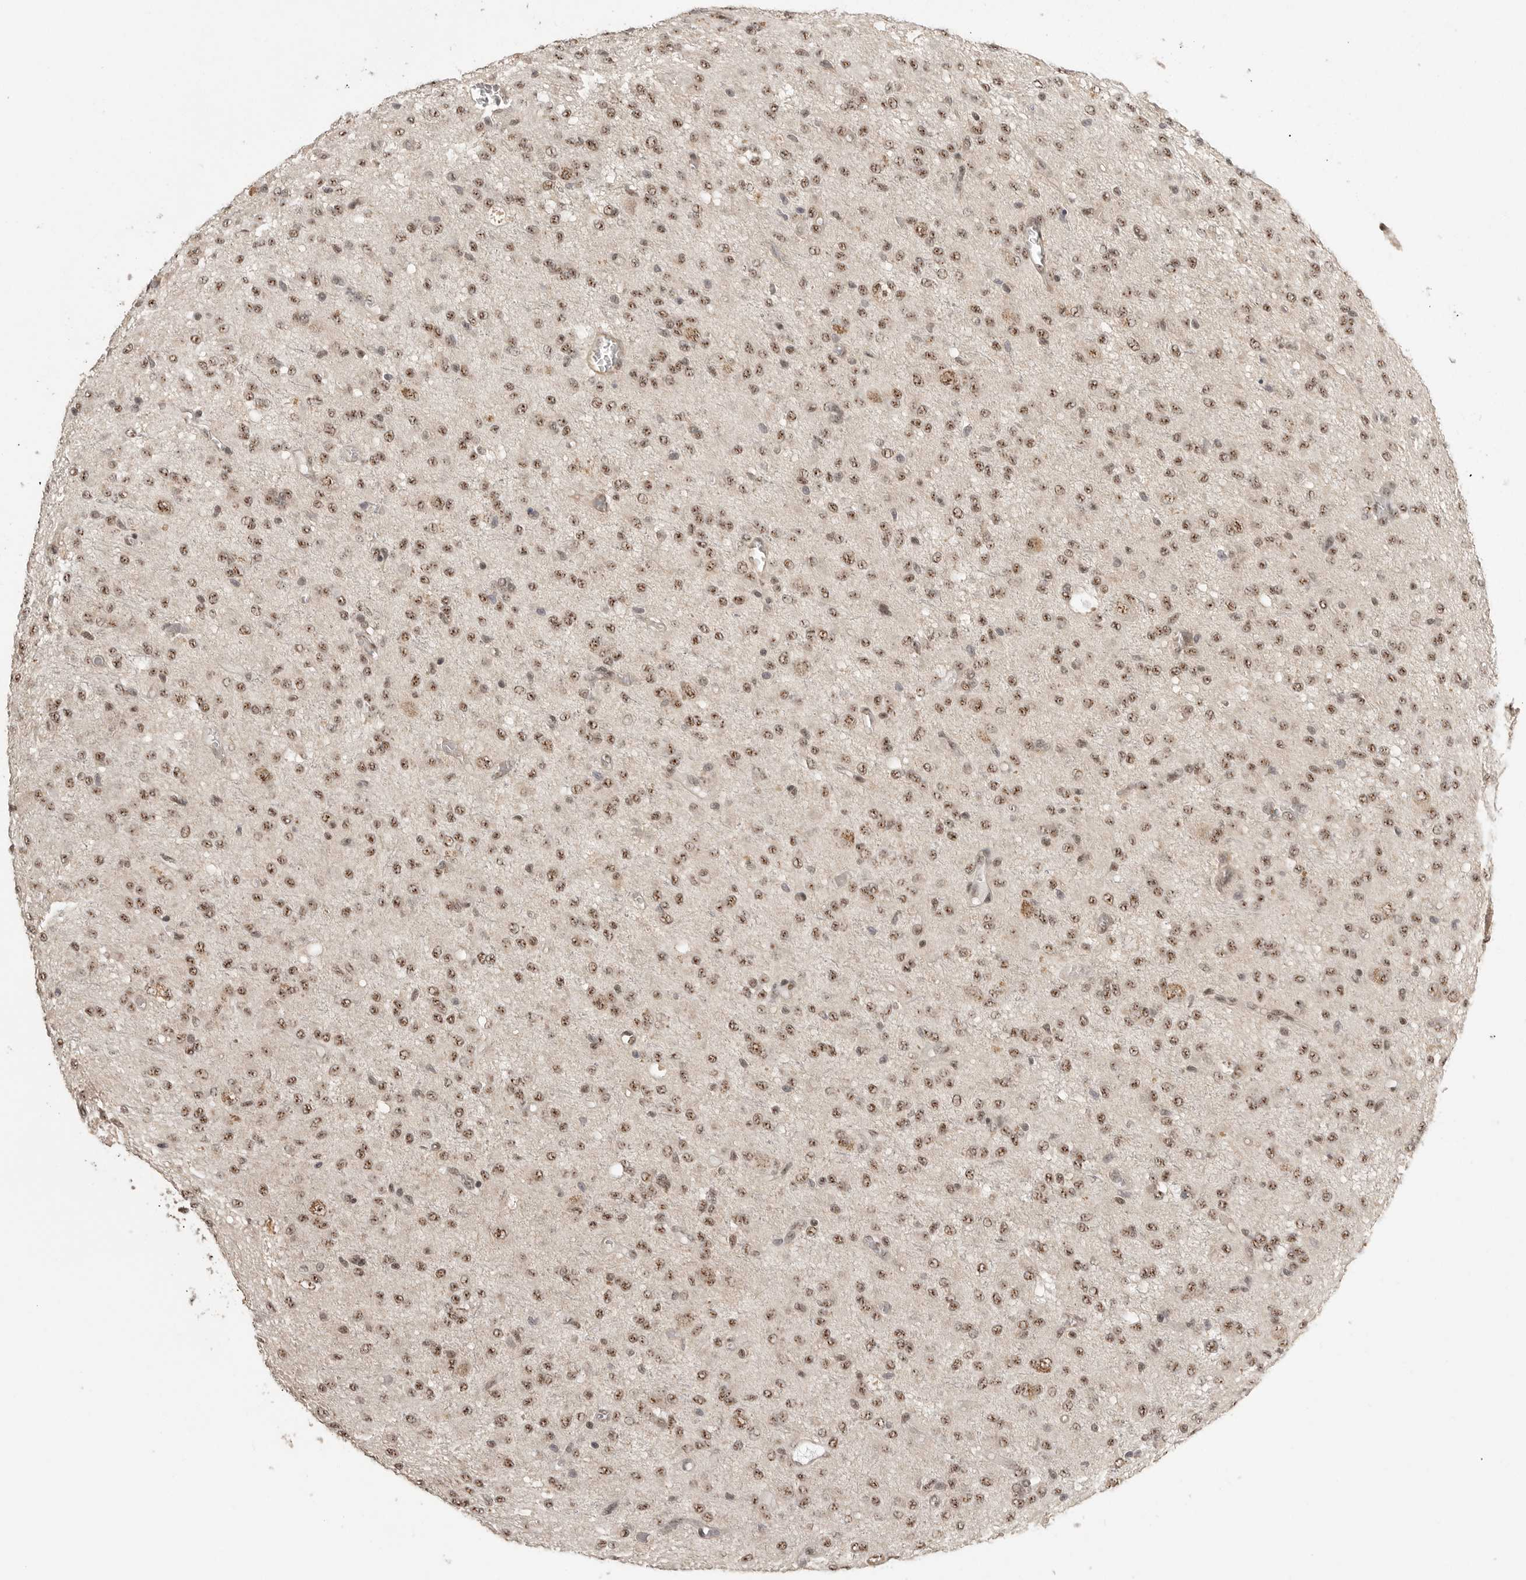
{"staining": {"intensity": "moderate", "quantity": ">75%", "location": "nuclear"}, "tissue": "glioma", "cell_type": "Tumor cells", "image_type": "cancer", "snomed": [{"axis": "morphology", "description": "Glioma, malignant, High grade"}, {"axis": "topography", "description": "Brain"}], "caption": "Immunohistochemical staining of malignant high-grade glioma reveals medium levels of moderate nuclear protein positivity in approximately >75% of tumor cells. The staining is performed using DAB brown chromogen to label protein expression. The nuclei are counter-stained blue using hematoxylin.", "gene": "POMP", "patient": {"sex": "female", "age": 59}}